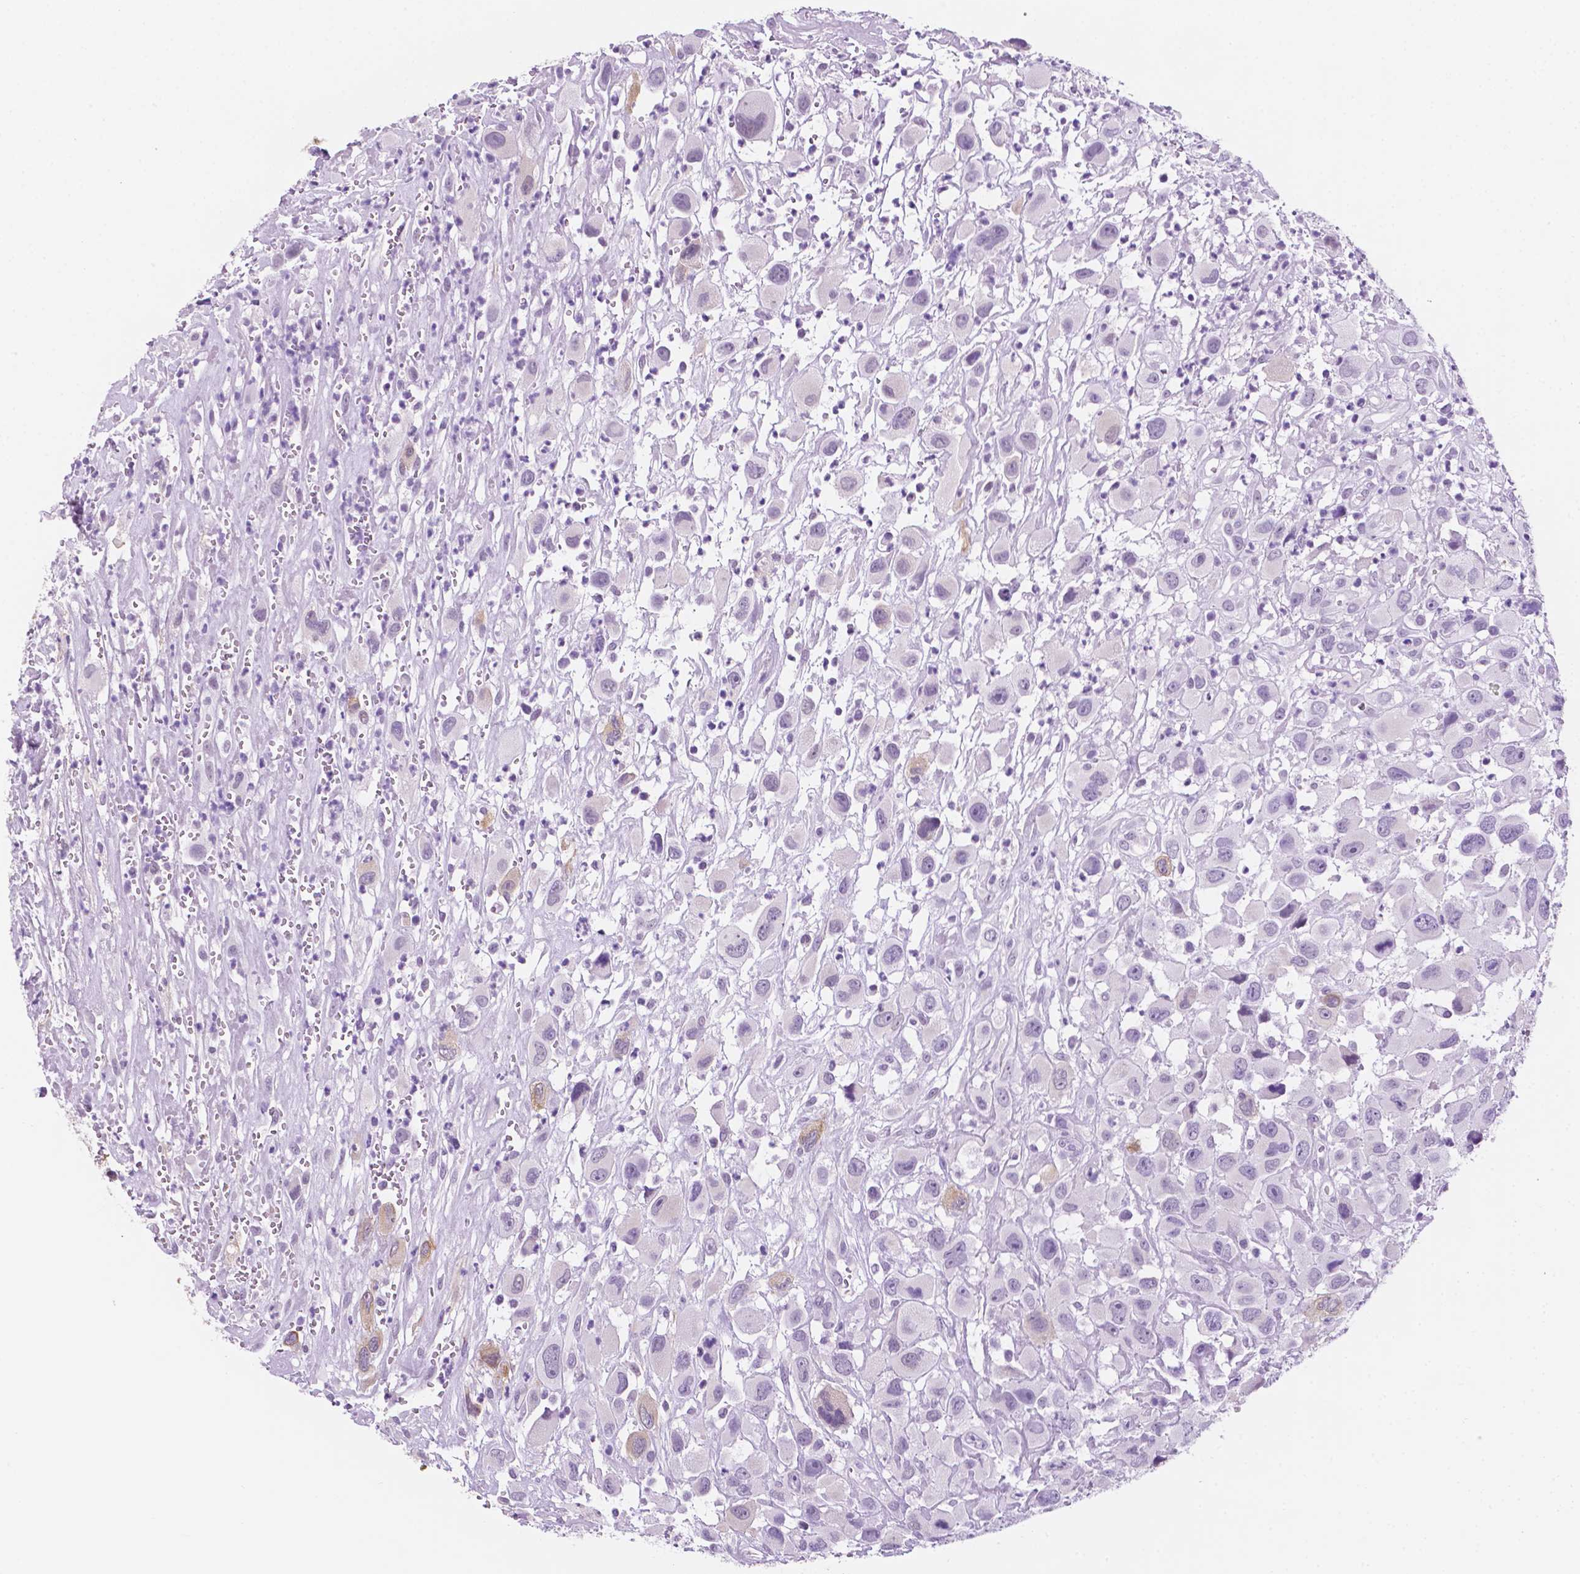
{"staining": {"intensity": "weak", "quantity": "<25%", "location": "cytoplasmic/membranous"}, "tissue": "head and neck cancer", "cell_type": "Tumor cells", "image_type": "cancer", "snomed": [{"axis": "morphology", "description": "Squamous cell carcinoma, NOS"}, {"axis": "morphology", "description": "Squamous cell carcinoma, metastatic, NOS"}, {"axis": "topography", "description": "Oral tissue"}, {"axis": "topography", "description": "Head-Neck"}], "caption": "This is a image of IHC staining of head and neck squamous cell carcinoma, which shows no expression in tumor cells.", "gene": "PPL", "patient": {"sex": "female", "age": 85}}